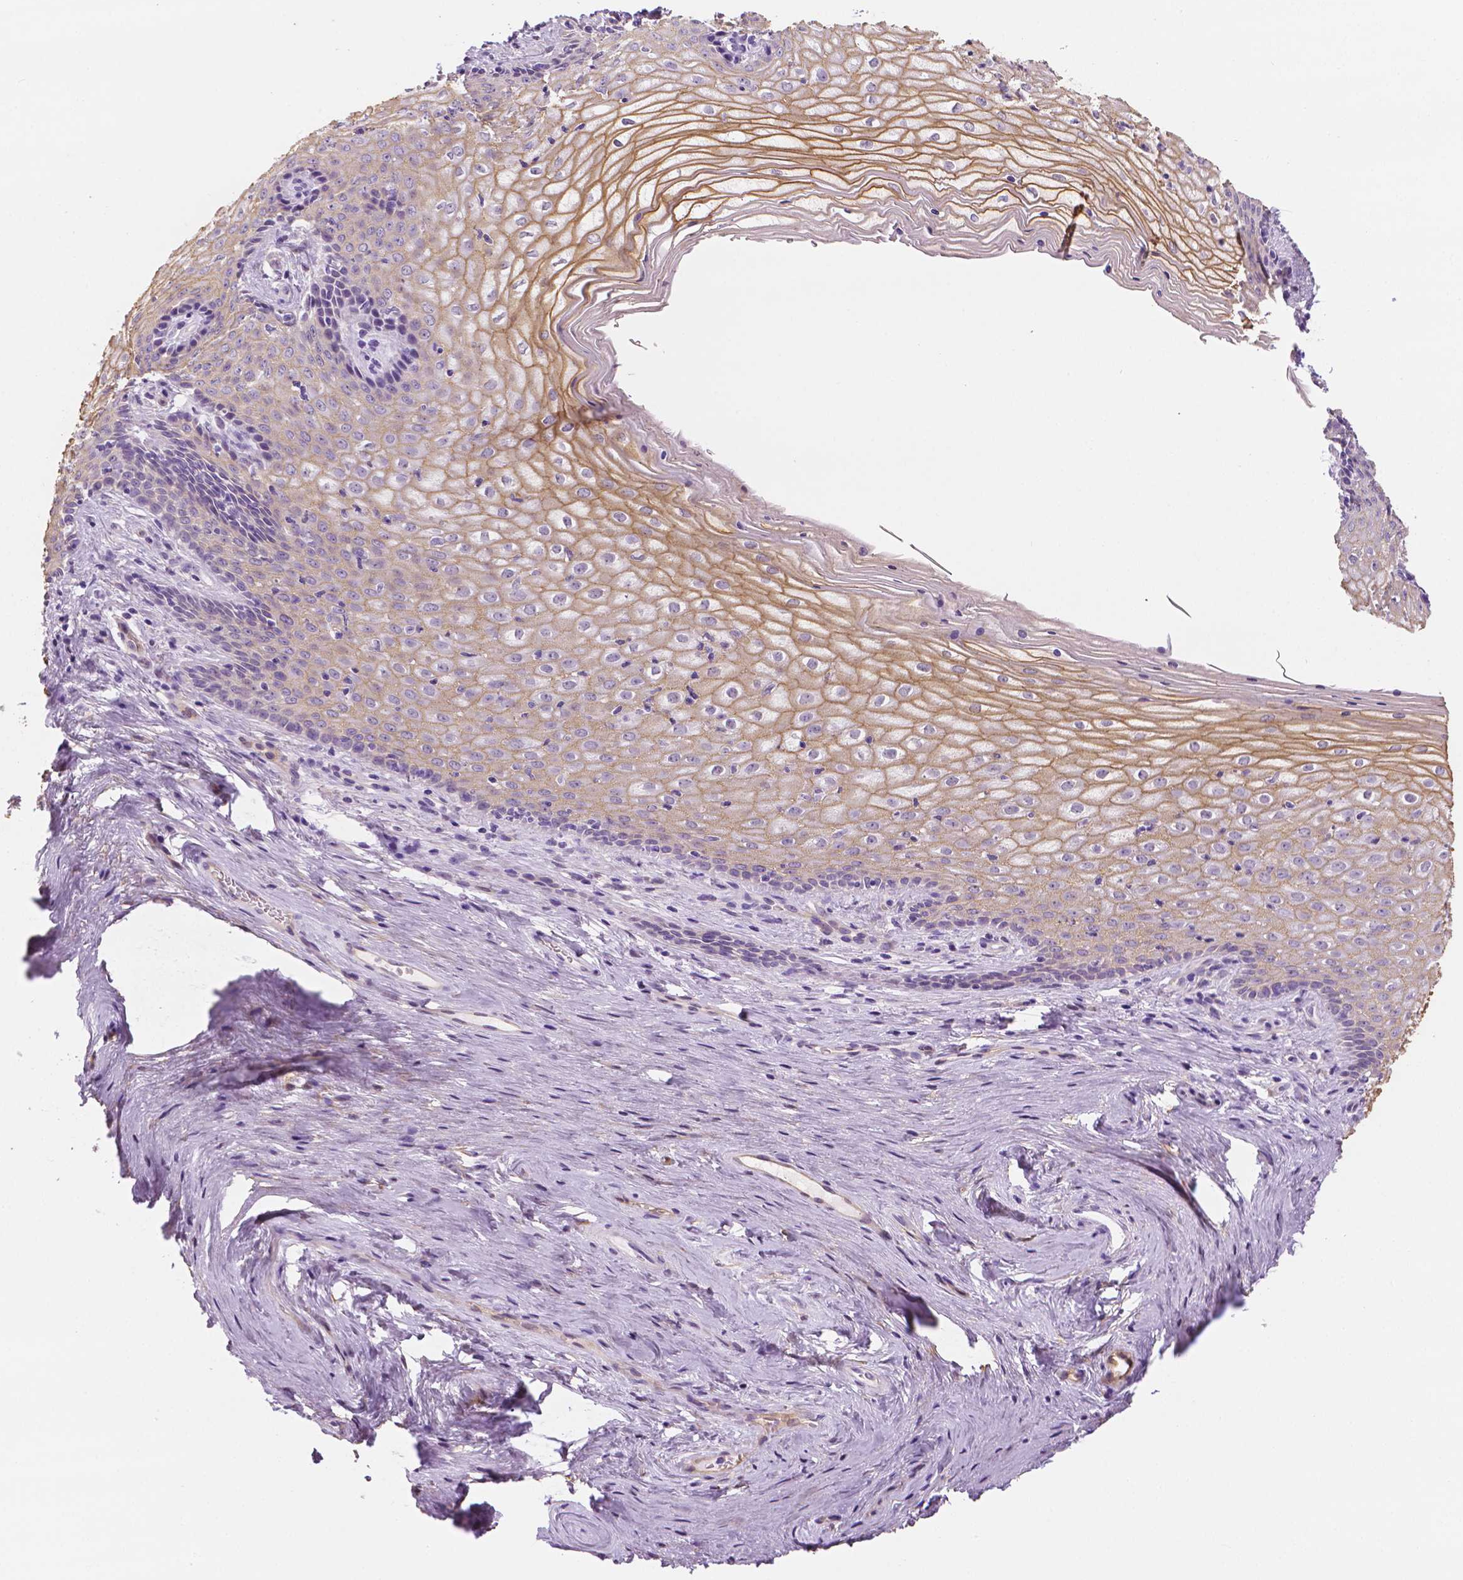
{"staining": {"intensity": "moderate", "quantity": "25%-75%", "location": "cytoplasmic/membranous"}, "tissue": "vagina", "cell_type": "Squamous epithelial cells", "image_type": "normal", "snomed": [{"axis": "morphology", "description": "Normal tissue, NOS"}, {"axis": "topography", "description": "Vagina"}], "caption": "A brown stain highlights moderate cytoplasmic/membranous positivity of a protein in squamous epithelial cells of unremarkable human vagina.", "gene": "PPL", "patient": {"sex": "female", "age": 45}}